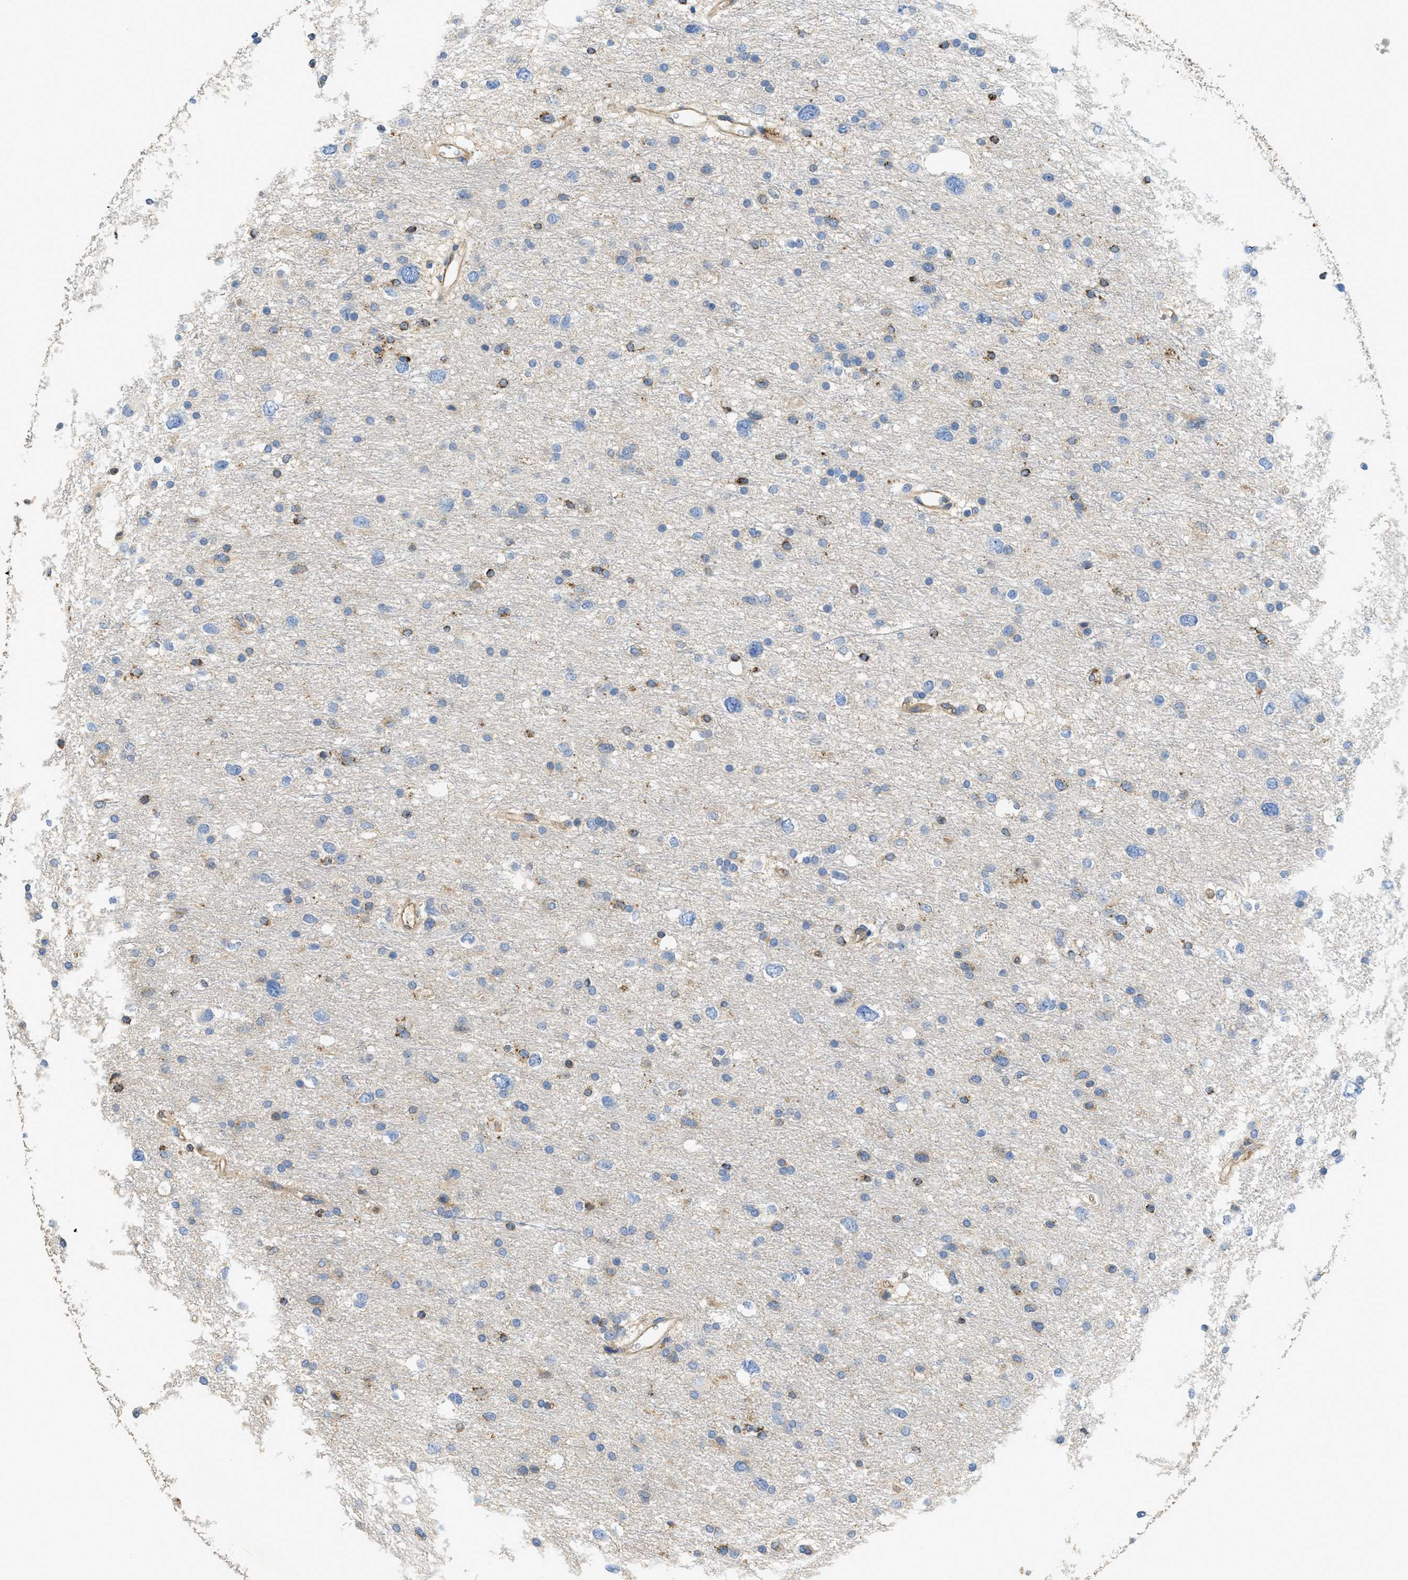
{"staining": {"intensity": "moderate", "quantity": "<25%", "location": "cytoplasmic/membranous"}, "tissue": "glioma", "cell_type": "Tumor cells", "image_type": "cancer", "snomed": [{"axis": "morphology", "description": "Glioma, malignant, Low grade"}, {"axis": "topography", "description": "Brain"}], "caption": "Protein expression analysis of human malignant glioma (low-grade) reveals moderate cytoplasmic/membranous expression in about <25% of tumor cells.", "gene": "CASP10", "patient": {"sex": "female", "age": 37}}